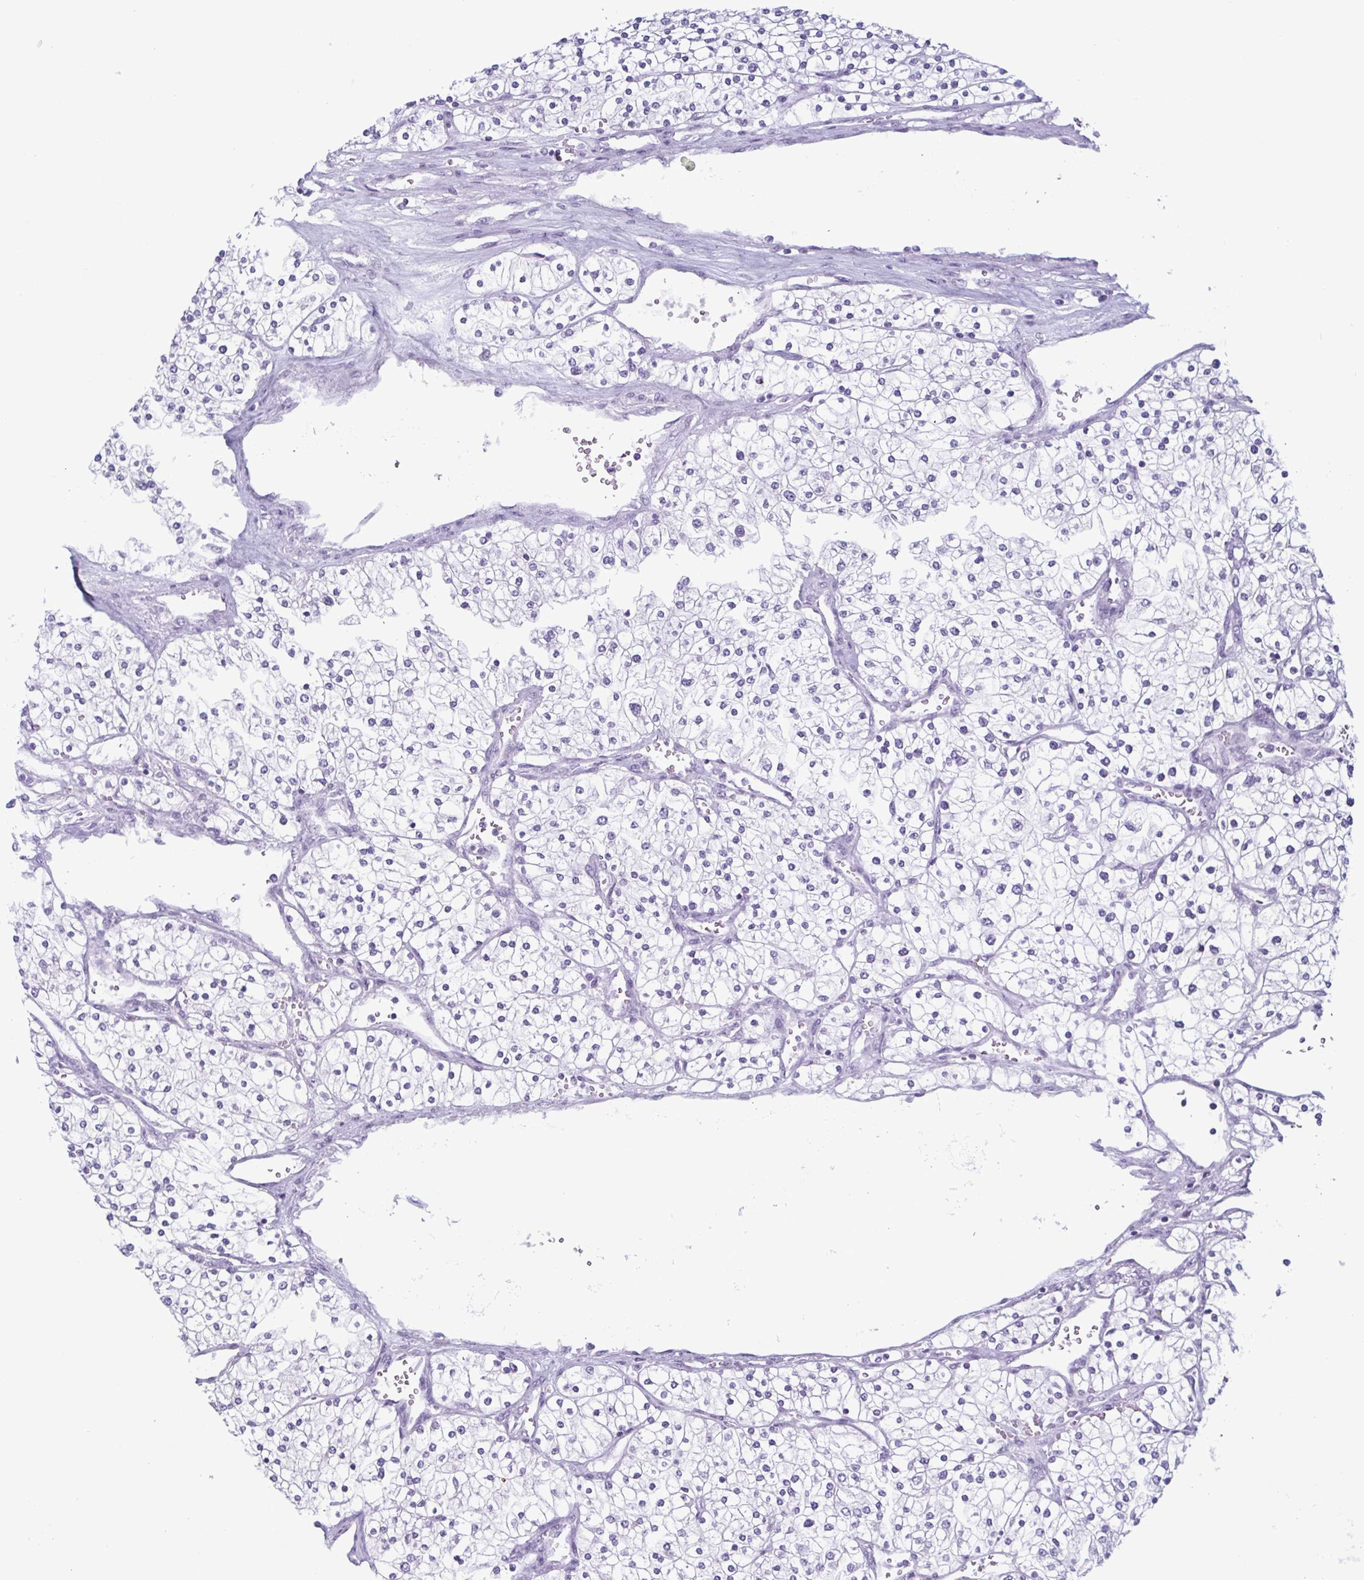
{"staining": {"intensity": "negative", "quantity": "none", "location": "none"}, "tissue": "renal cancer", "cell_type": "Tumor cells", "image_type": "cancer", "snomed": [{"axis": "morphology", "description": "Adenocarcinoma, NOS"}, {"axis": "topography", "description": "Kidney"}], "caption": "An IHC histopathology image of renal adenocarcinoma is shown. There is no staining in tumor cells of renal adenocarcinoma. The staining was performed using DAB (3,3'-diaminobenzidine) to visualize the protein expression in brown, while the nuclei were stained in blue with hematoxylin (Magnification: 20x).", "gene": "KRT10", "patient": {"sex": "male", "age": 80}}